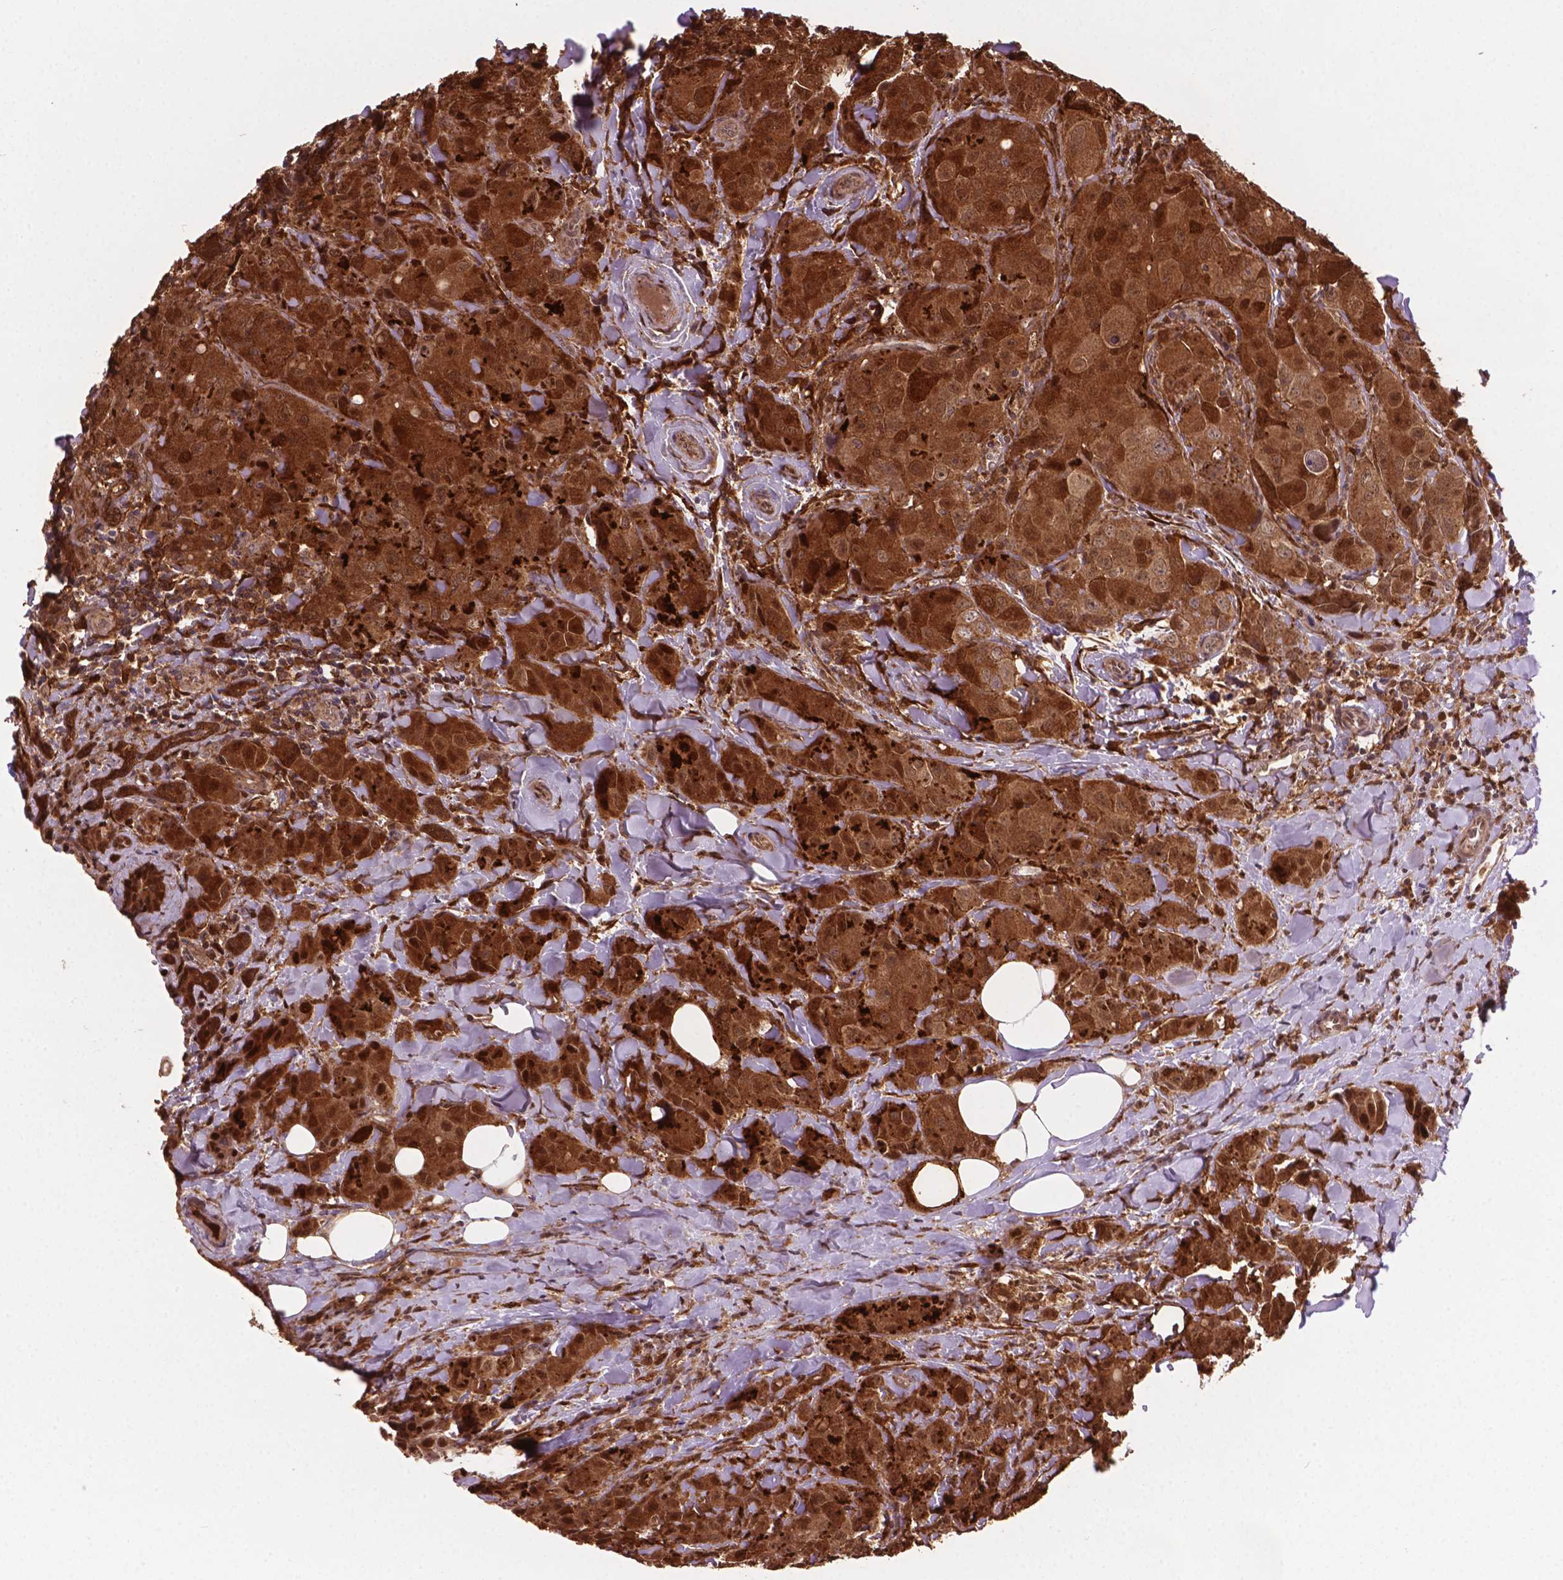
{"staining": {"intensity": "moderate", "quantity": ">75%", "location": "cytoplasmic/membranous,nuclear"}, "tissue": "breast cancer", "cell_type": "Tumor cells", "image_type": "cancer", "snomed": [{"axis": "morphology", "description": "Duct carcinoma"}, {"axis": "topography", "description": "Breast"}], "caption": "There is medium levels of moderate cytoplasmic/membranous and nuclear positivity in tumor cells of infiltrating ductal carcinoma (breast), as demonstrated by immunohistochemical staining (brown color).", "gene": "PLIN3", "patient": {"sex": "female", "age": 43}}